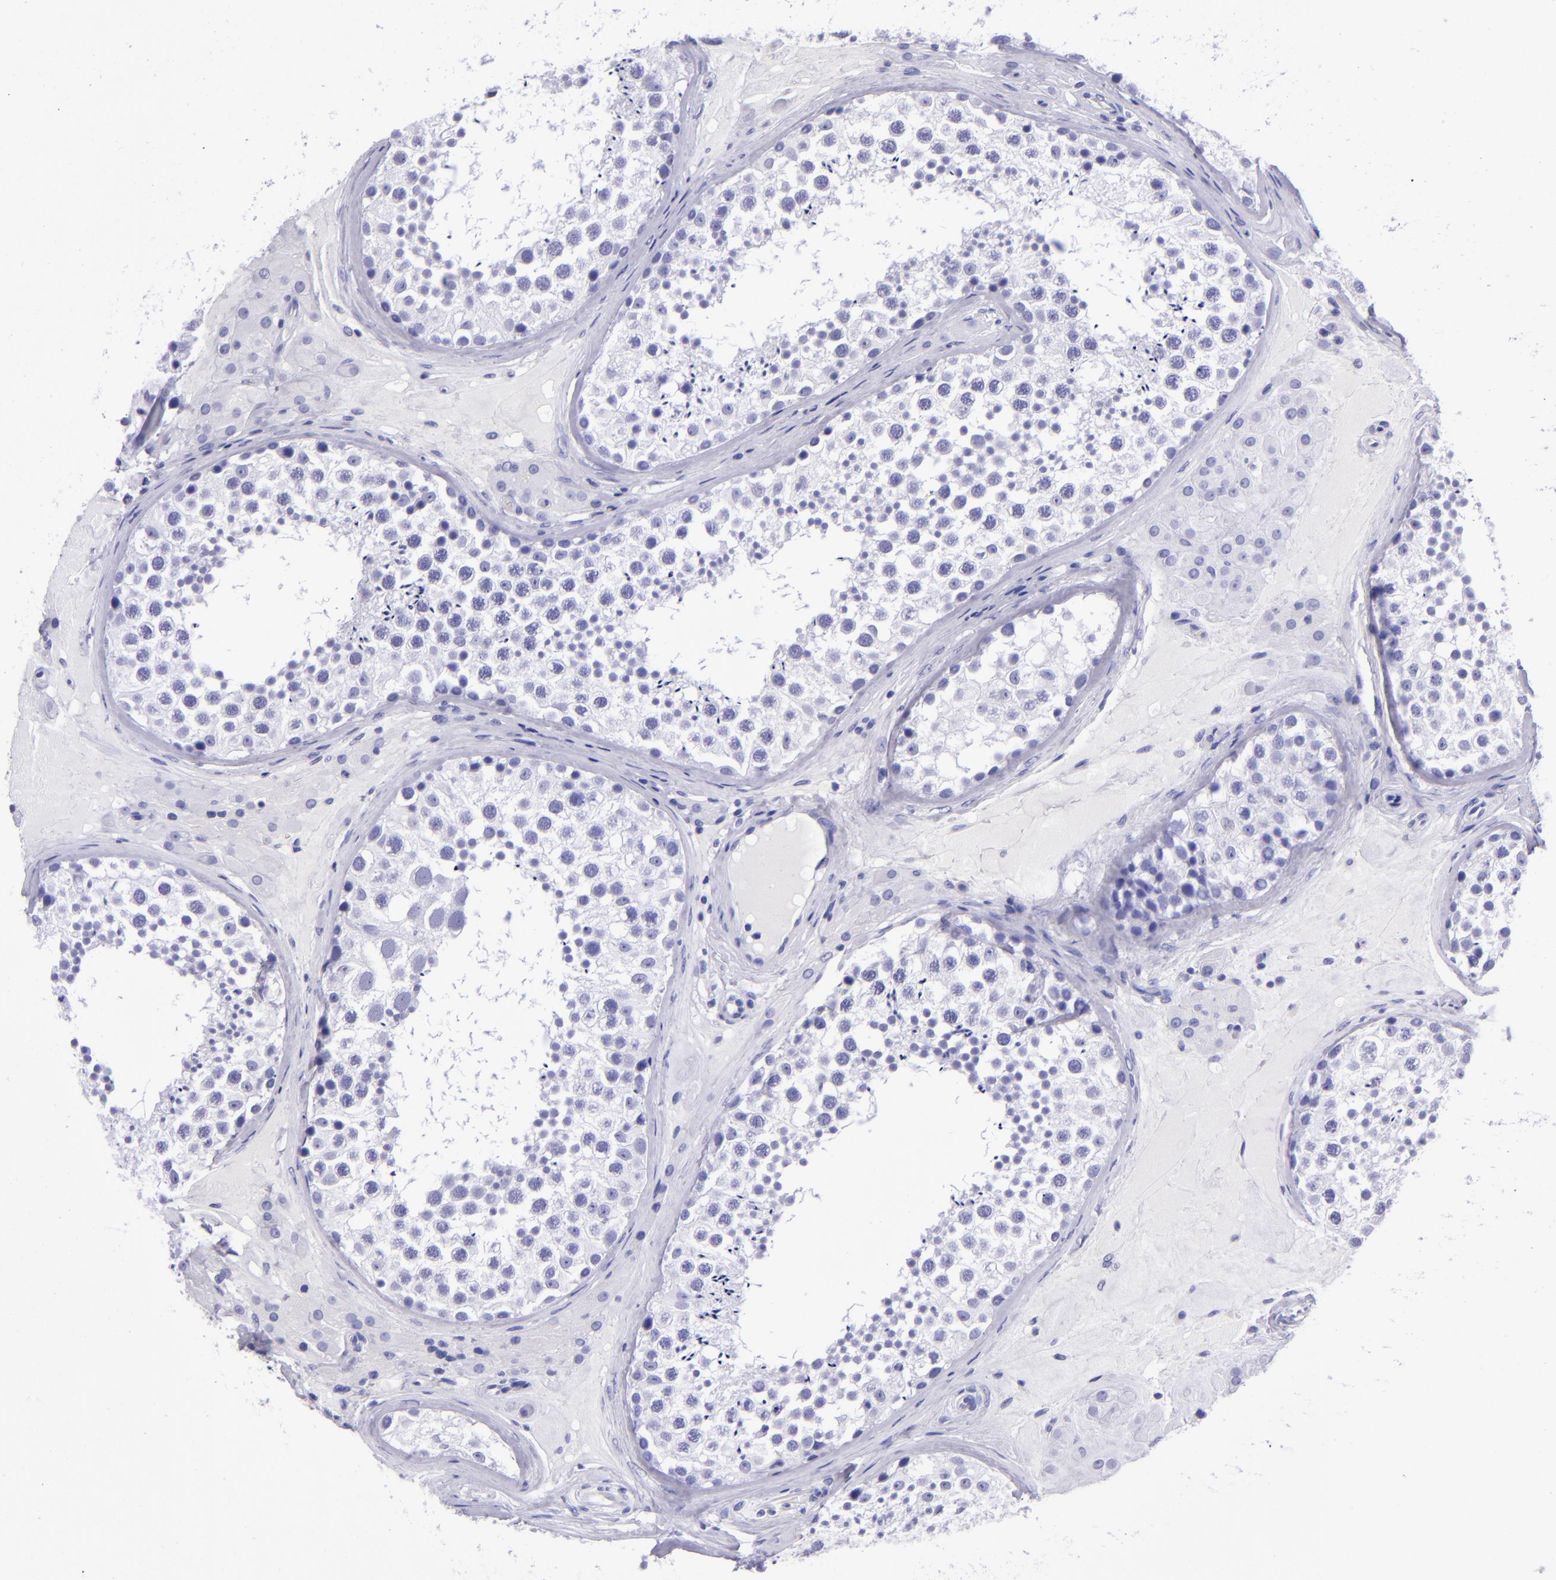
{"staining": {"intensity": "negative", "quantity": "none", "location": "none"}, "tissue": "testis", "cell_type": "Cells in seminiferous ducts", "image_type": "normal", "snomed": [{"axis": "morphology", "description": "Normal tissue, NOS"}, {"axis": "topography", "description": "Testis"}], "caption": "Protein analysis of unremarkable testis exhibits no significant positivity in cells in seminiferous ducts. (Immunohistochemistry, brightfield microscopy, high magnification).", "gene": "TYRP1", "patient": {"sex": "male", "age": 46}}